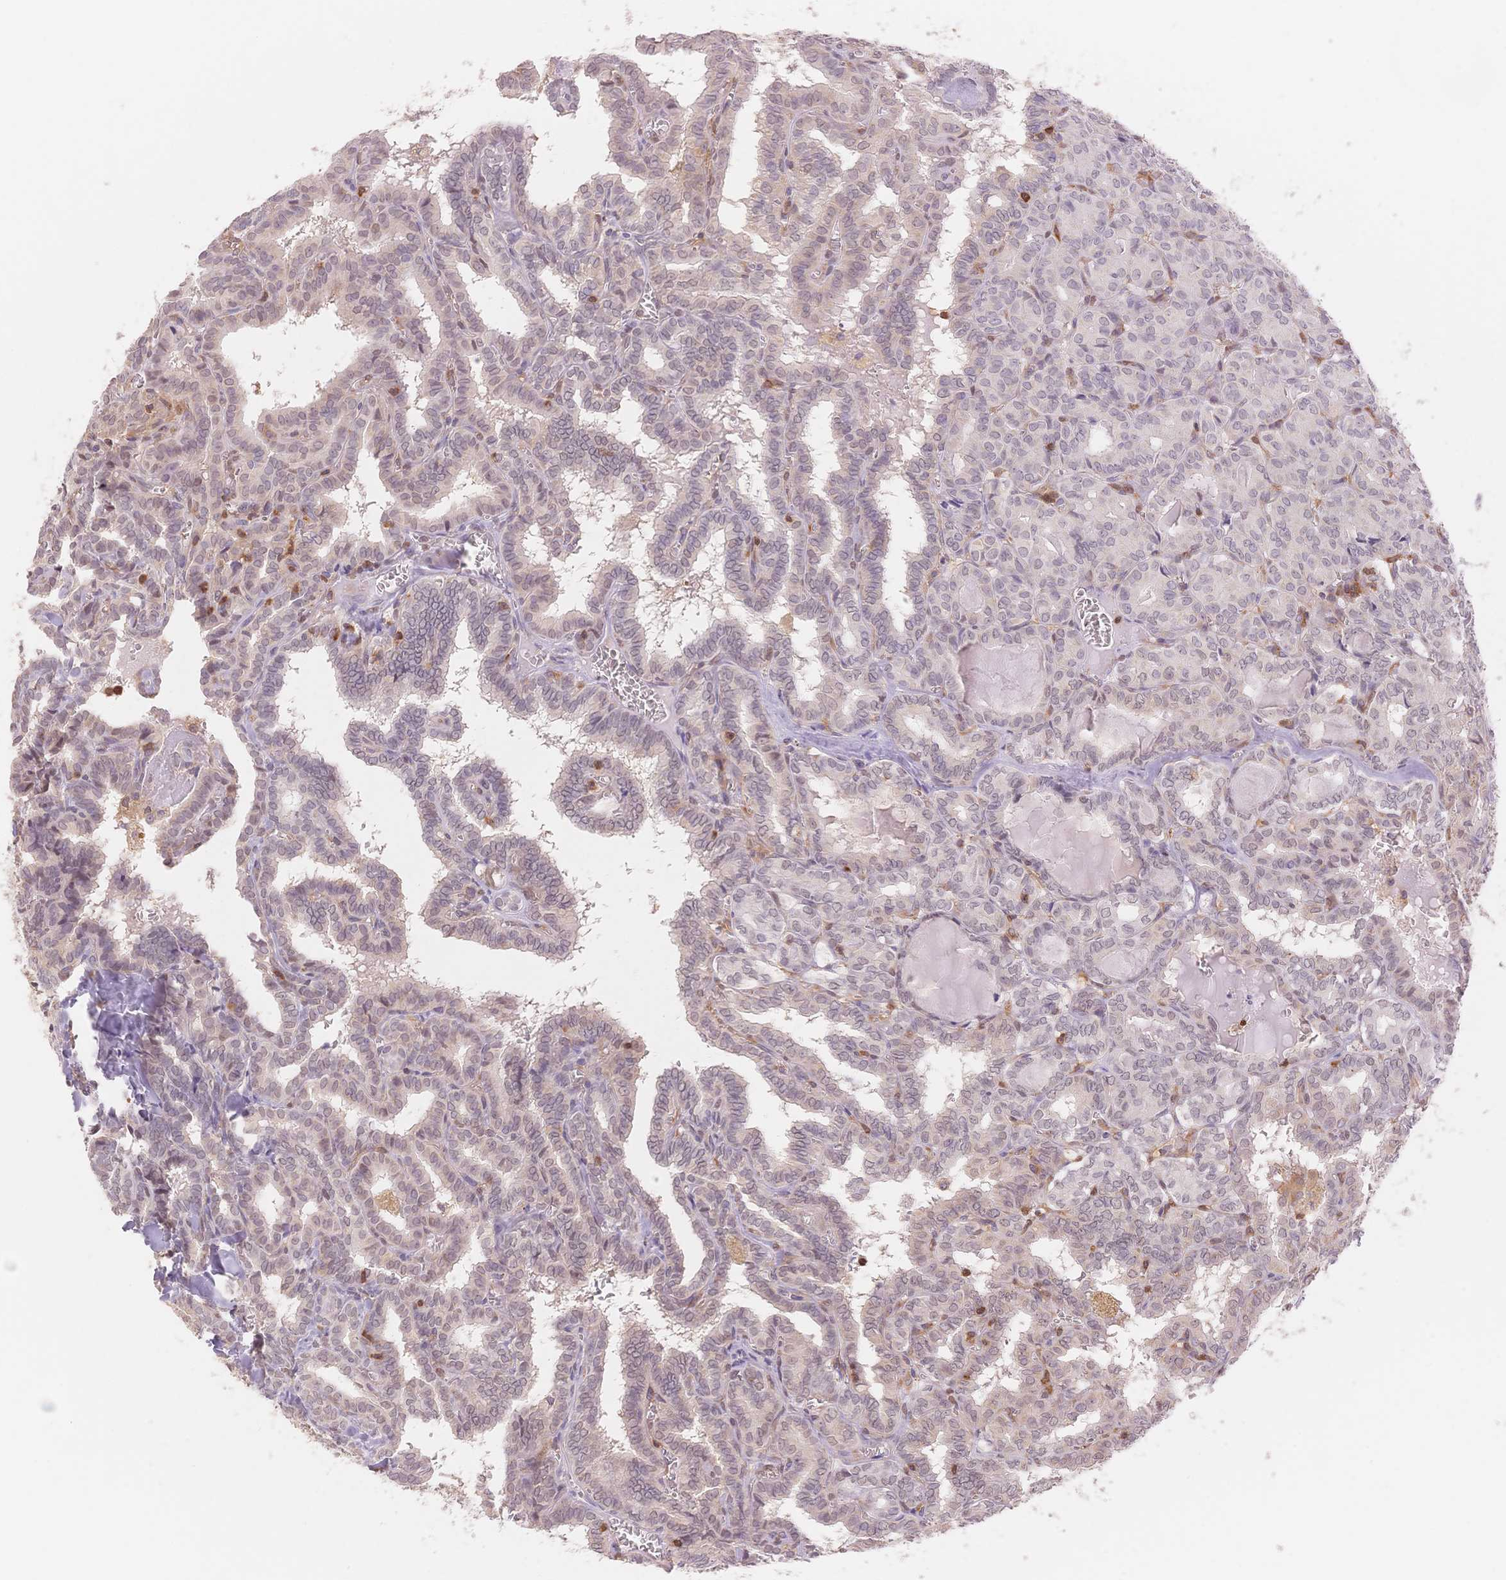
{"staining": {"intensity": "weak", "quantity": "25%-75%", "location": "cytoplasmic/membranous"}, "tissue": "thyroid cancer", "cell_type": "Tumor cells", "image_type": "cancer", "snomed": [{"axis": "morphology", "description": "Papillary adenocarcinoma, NOS"}, {"axis": "topography", "description": "Thyroid gland"}], "caption": "Immunohistochemical staining of thyroid cancer (papillary adenocarcinoma) shows low levels of weak cytoplasmic/membranous protein expression in approximately 25%-75% of tumor cells.", "gene": "STK39", "patient": {"sex": "female", "age": 39}}